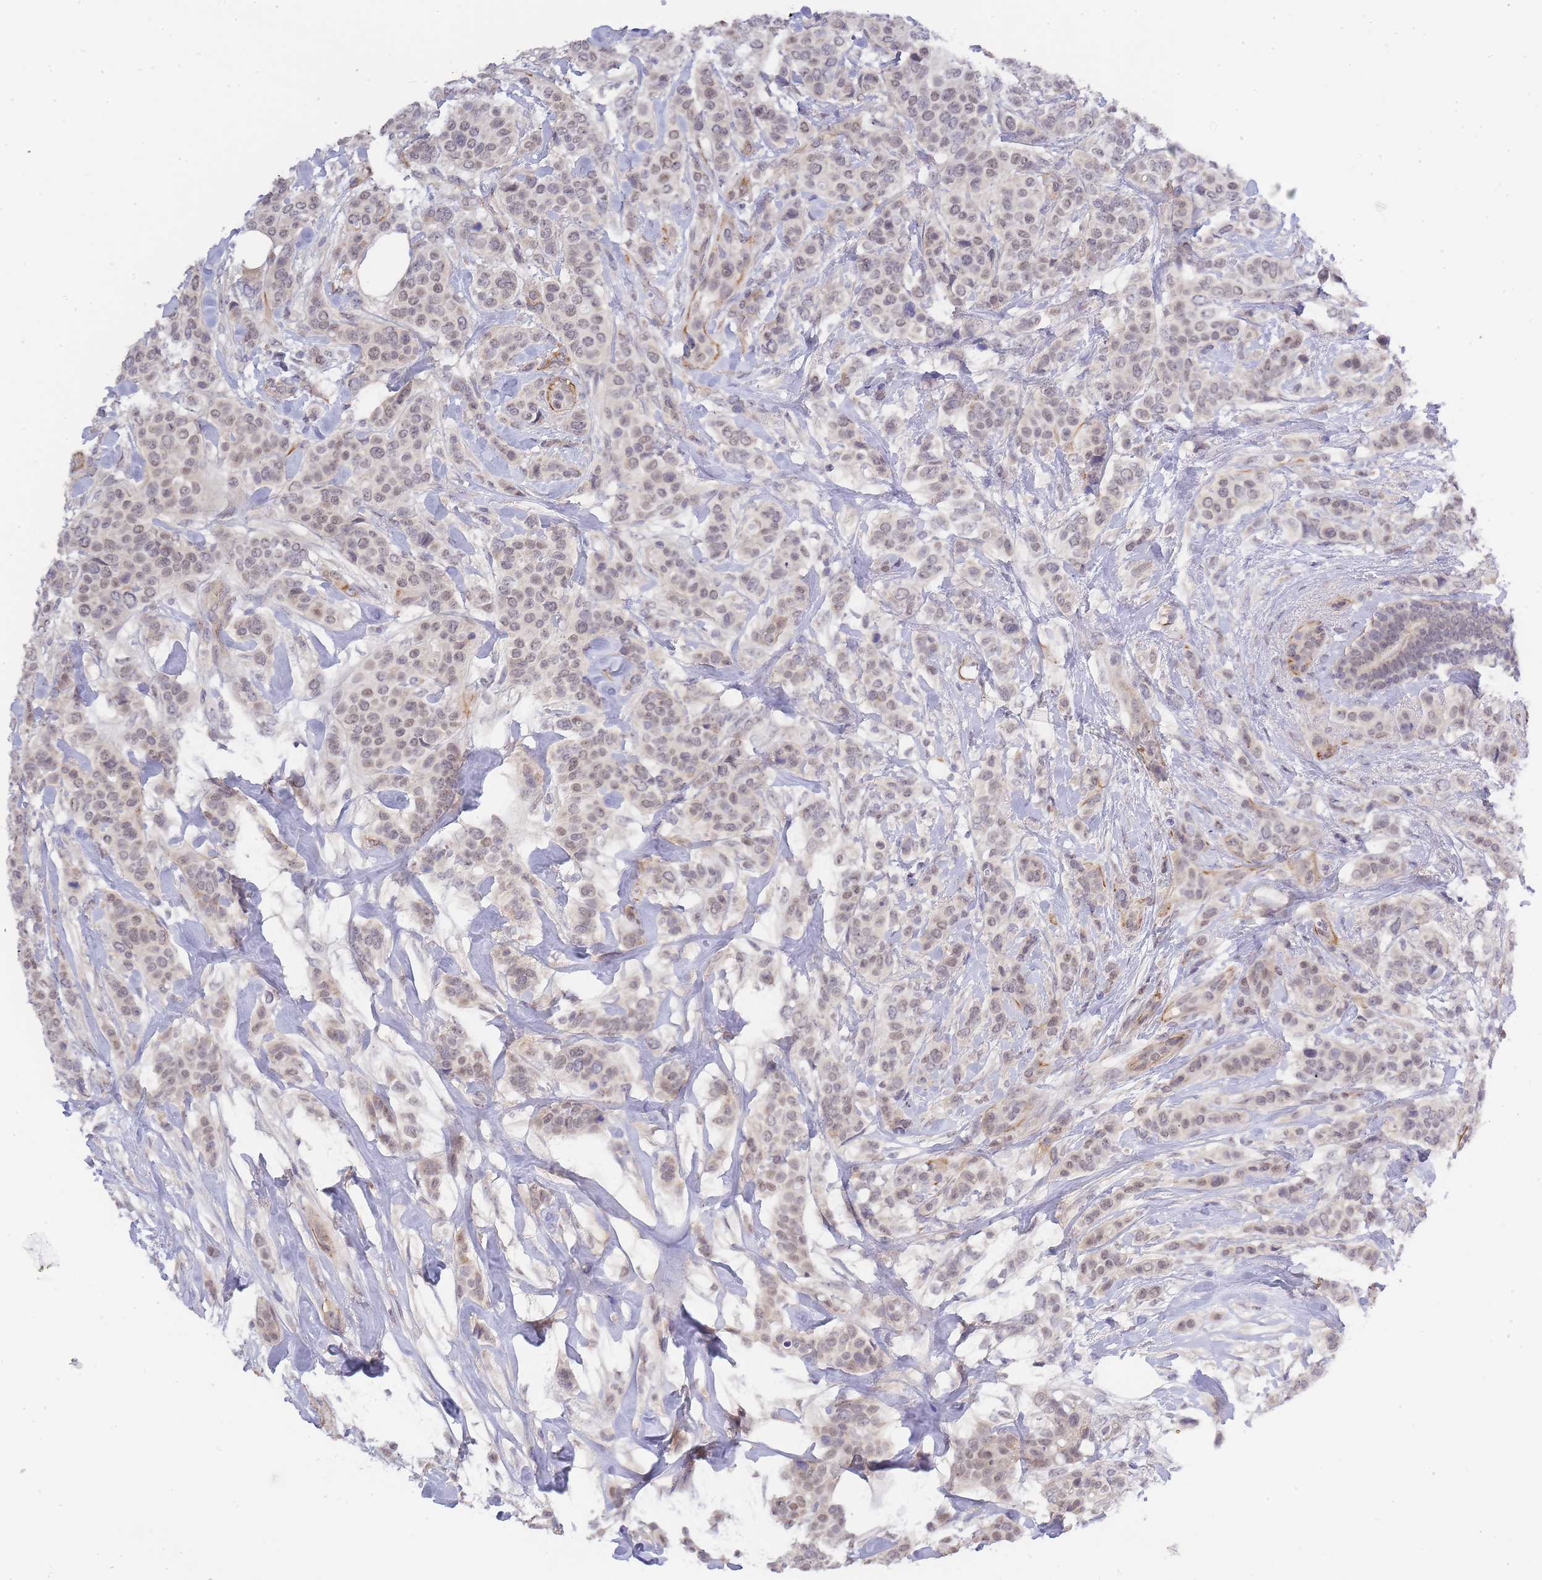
{"staining": {"intensity": "weak", "quantity": ">75%", "location": "nuclear"}, "tissue": "breast cancer", "cell_type": "Tumor cells", "image_type": "cancer", "snomed": [{"axis": "morphology", "description": "Lobular carcinoma"}, {"axis": "topography", "description": "Breast"}], "caption": "Breast lobular carcinoma stained for a protein displays weak nuclear positivity in tumor cells. The staining was performed using DAB, with brown indicating positive protein expression. Nuclei are stained blue with hematoxylin.", "gene": "C19orf25", "patient": {"sex": "female", "age": 51}}